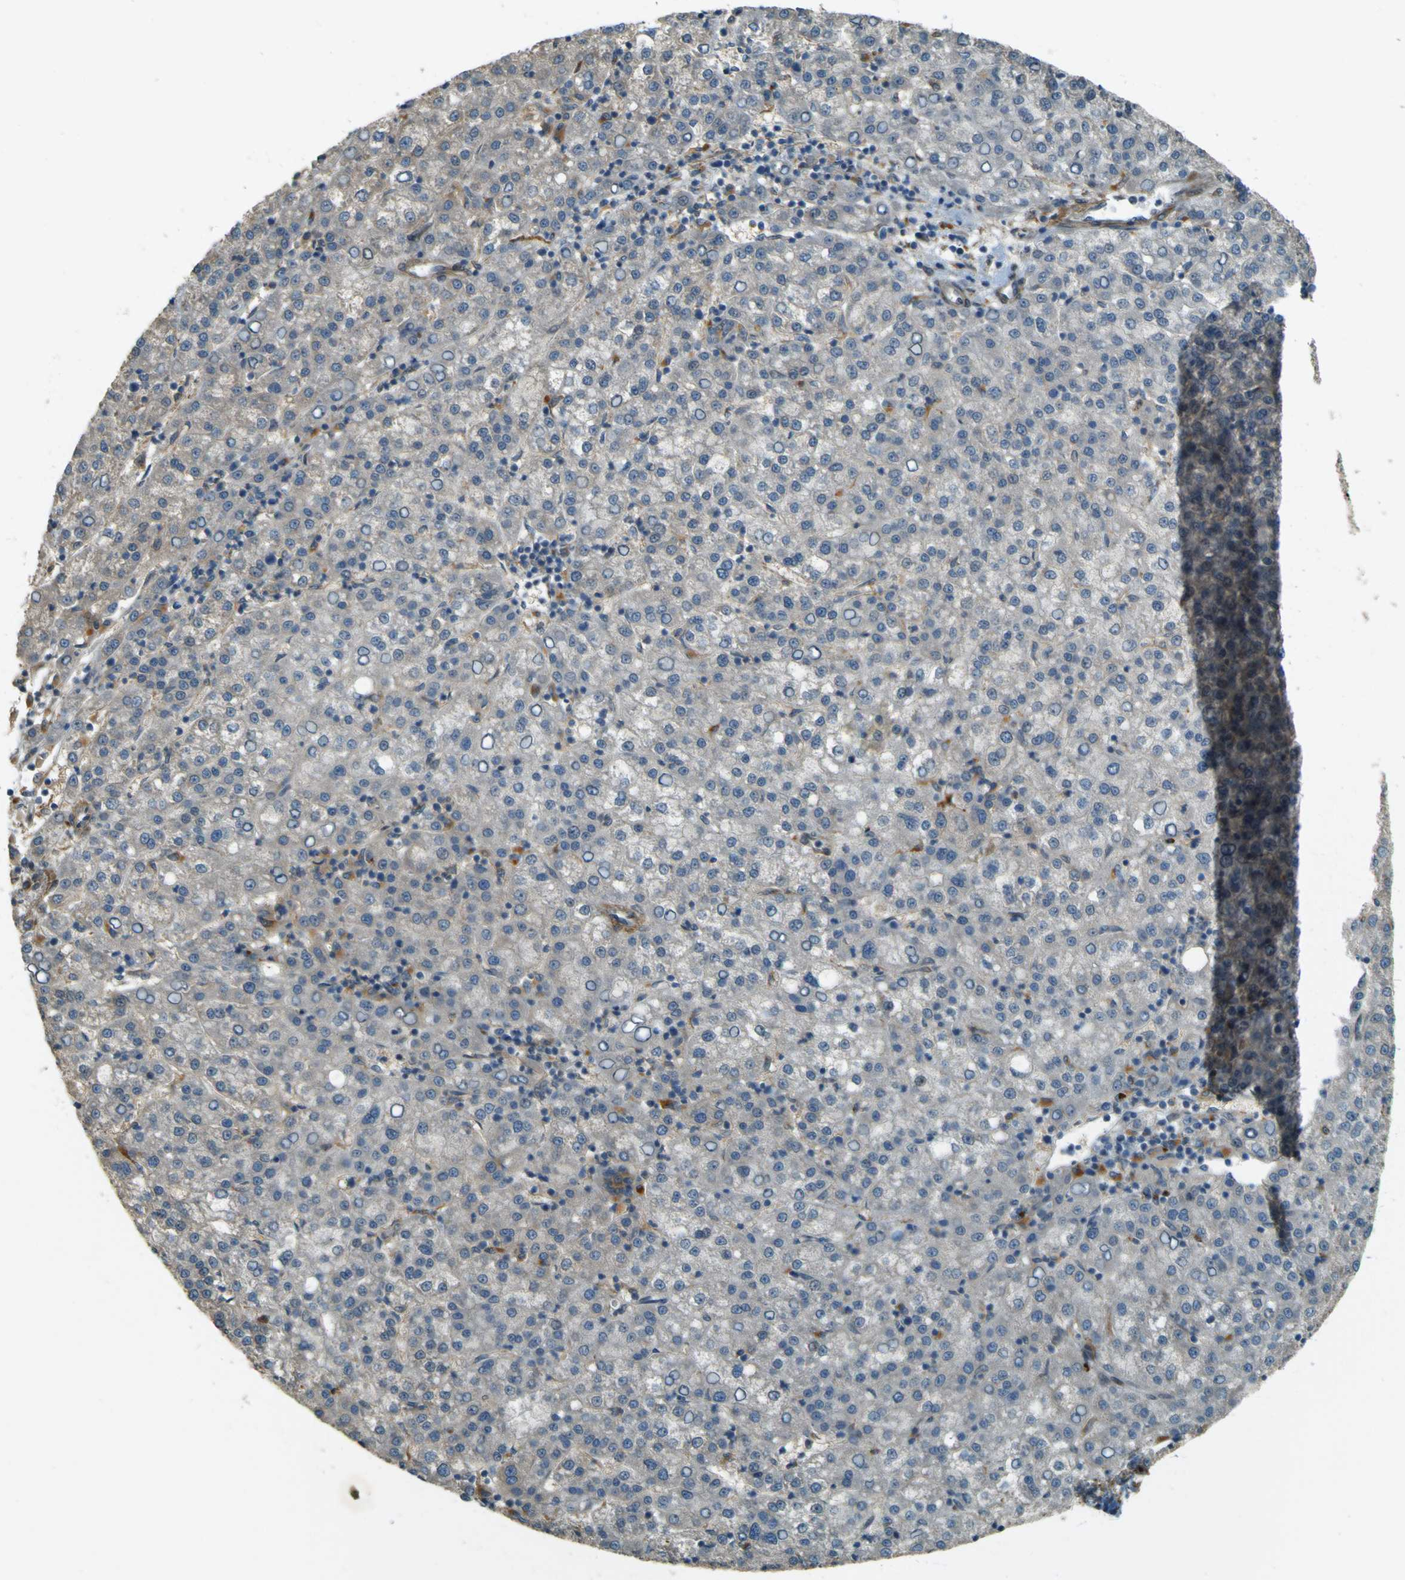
{"staining": {"intensity": "negative", "quantity": "none", "location": "none"}, "tissue": "liver cancer", "cell_type": "Tumor cells", "image_type": "cancer", "snomed": [{"axis": "morphology", "description": "Carcinoma, Hepatocellular, NOS"}, {"axis": "topography", "description": "Liver"}], "caption": "The histopathology image shows no significant positivity in tumor cells of liver hepatocellular carcinoma.", "gene": "NEXN", "patient": {"sex": "female", "age": 58}}